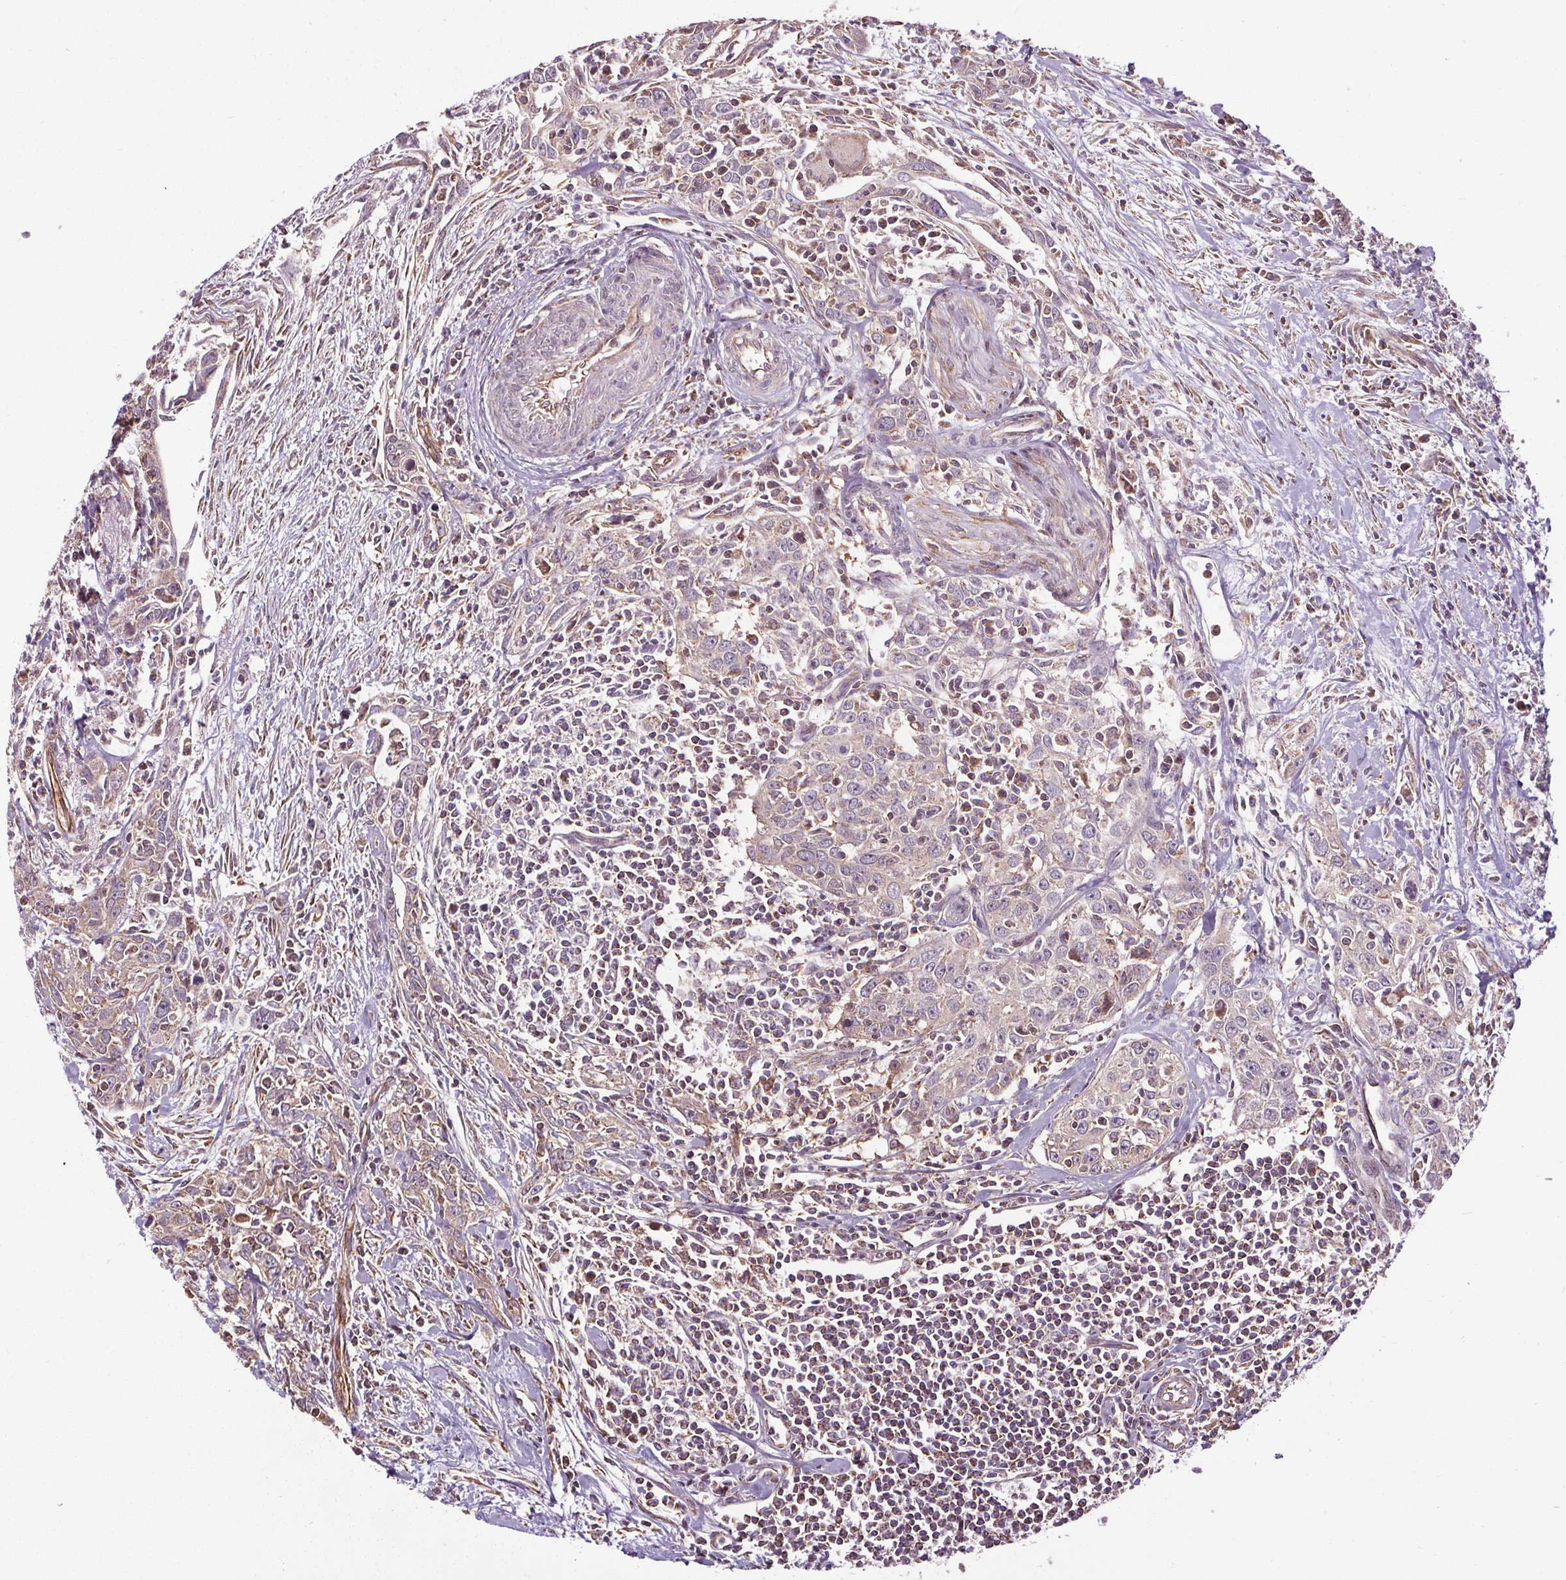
{"staining": {"intensity": "negative", "quantity": "none", "location": "none"}, "tissue": "urothelial cancer", "cell_type": "Tumor cells", "image_type": "cancer", "snomed": [{"axis": "morphology", "description": "Urothelial carcinoma, High grade"}, {"axis": "topography", "description": "Urinary bladder"}], "caption": "The IHC histopathology image has no significant expression in tumor cells of urothelial cancer tissue. (Stains: DAB (3,3'-diaminobenzidine) immunohistochemistry with hematoxylin counter stain, Microscopy: brightfield microscopy at high magnification).", "gene": "ZNF548", "patient": {"sex": "male", "age": 83}}